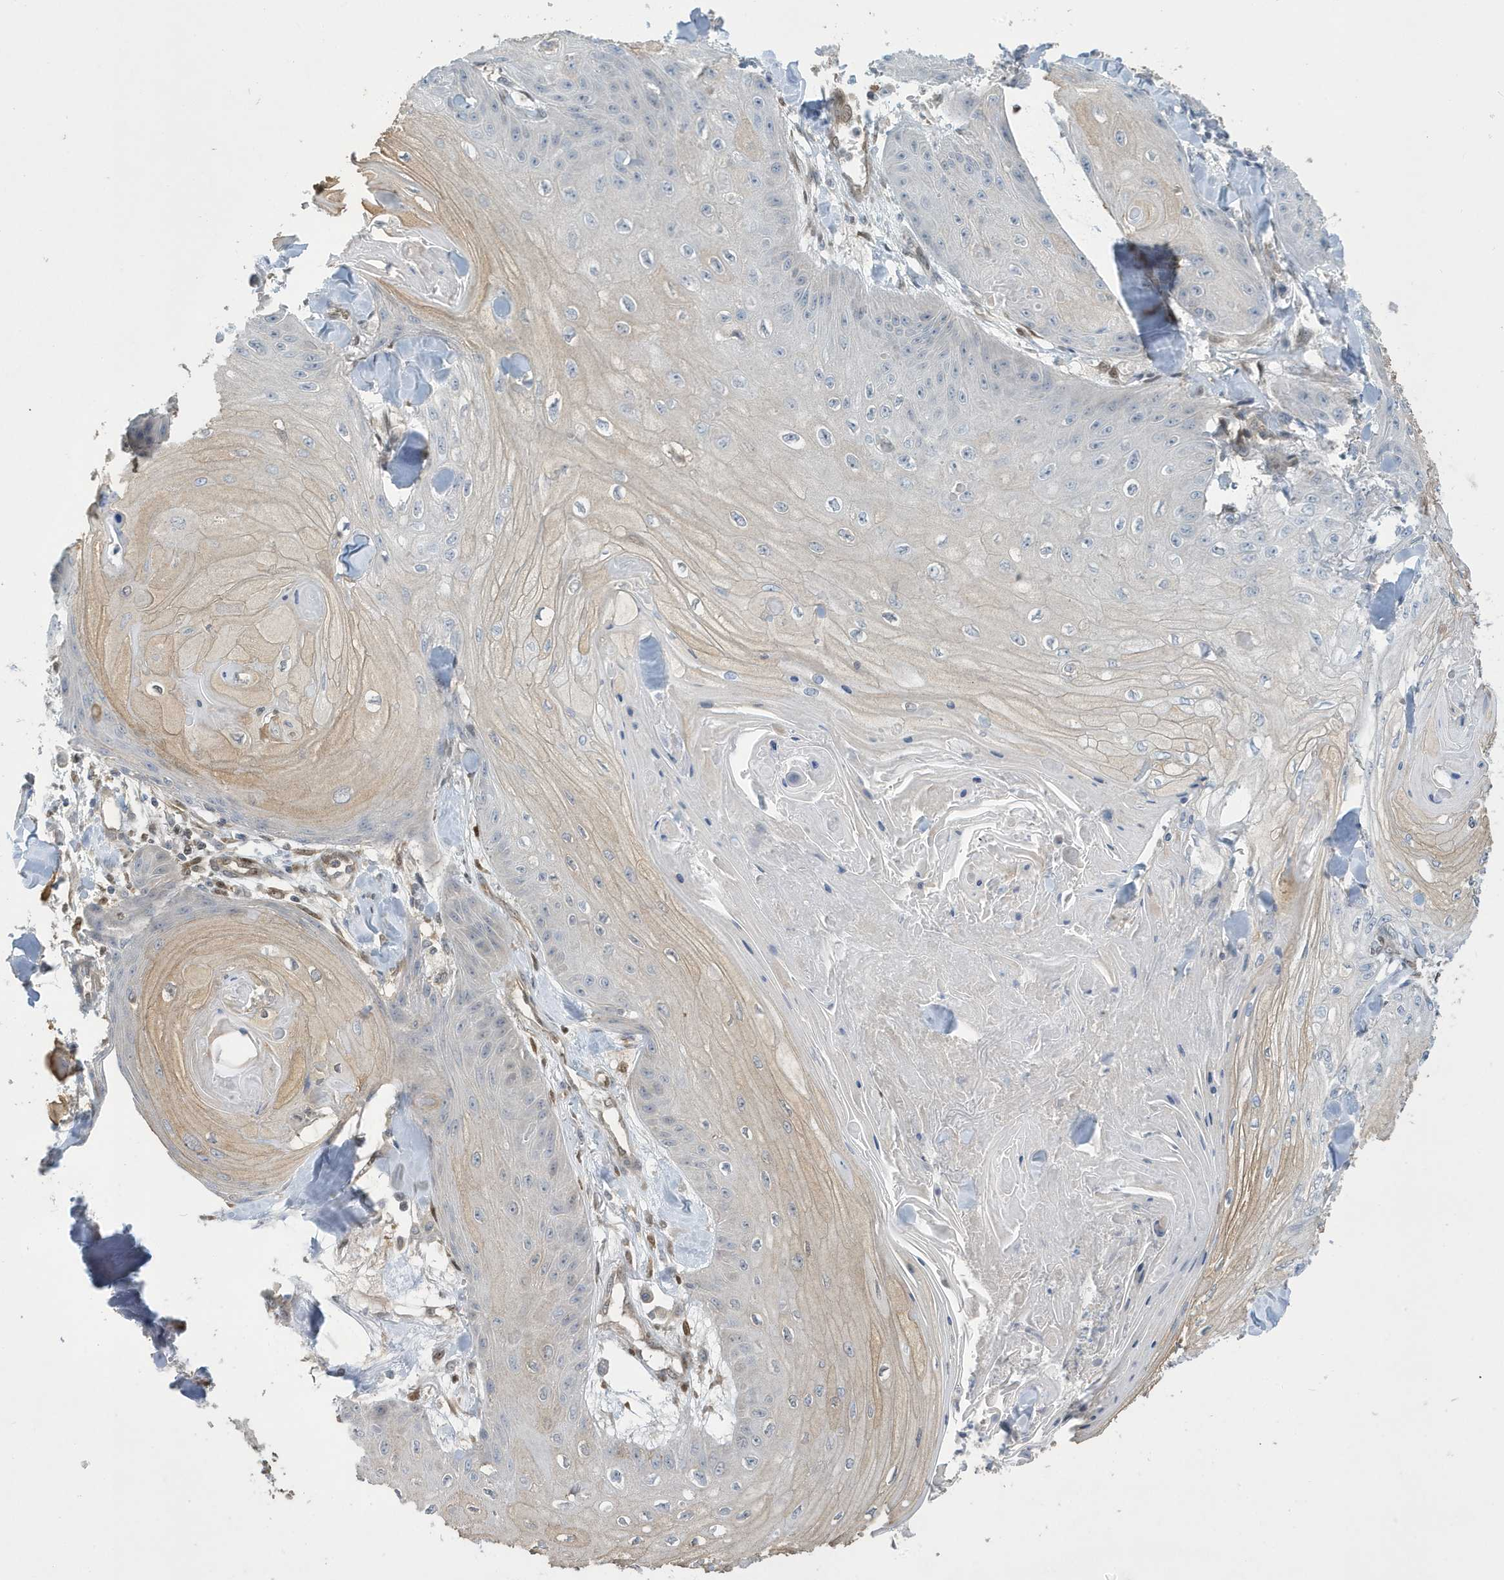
{"staining": {"intensity": "negative", "quantity": "none", "location": "none"}, "tissue": "skin cancer", "cell_type": "Tumor cells", "image_type": "cancer", "snomed": [{"axis": "morphology", "description": "Squamous cell carcinoma, NOS"}, {"axis": "topography", "description": "Skin"}], "caption": "There is no significant positivity in tumor cells of skin cancer.", "gene": "NCOA7", "patient": {"sex": "male", "age": 74}}